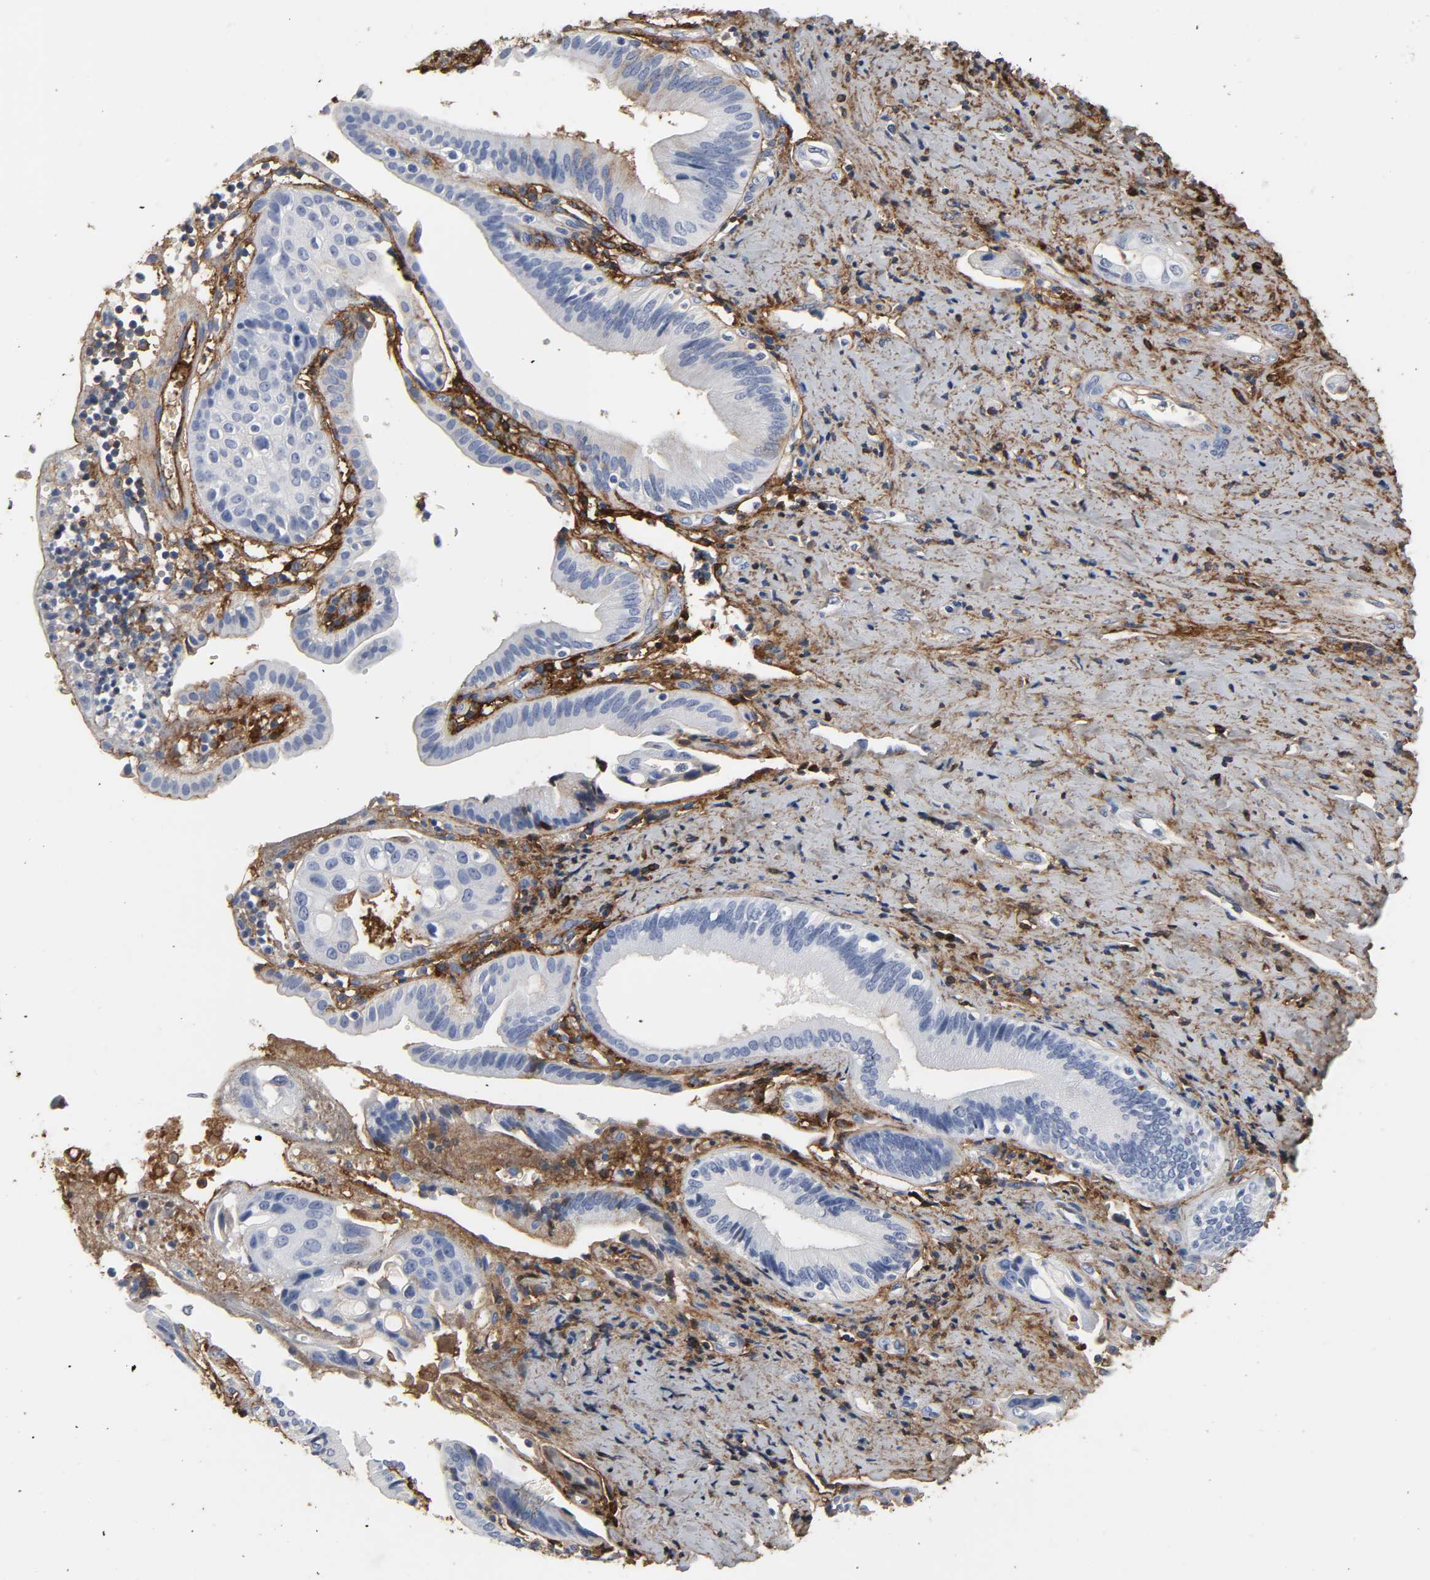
{"staining": {"intensity": "negative", "quantity": "none", "location": "none"}, "tissue": "pancreatic cancer", "cell_type": "Tumor cells", "image_type": "cancer", "snomed": [{"axis": "morphology", "description": "Adenocarcinoma, NOS"}, {"axis": "topography", "description": "Pancreas"}], "caption": "IHC micrograph of human pancreatic cancer stained for a protein (brown), which shows no expression in tumor cells. Nuclei are stained in blue.", "gene": "FBLN1", "patient": {"sex": "female", "age": 60}}